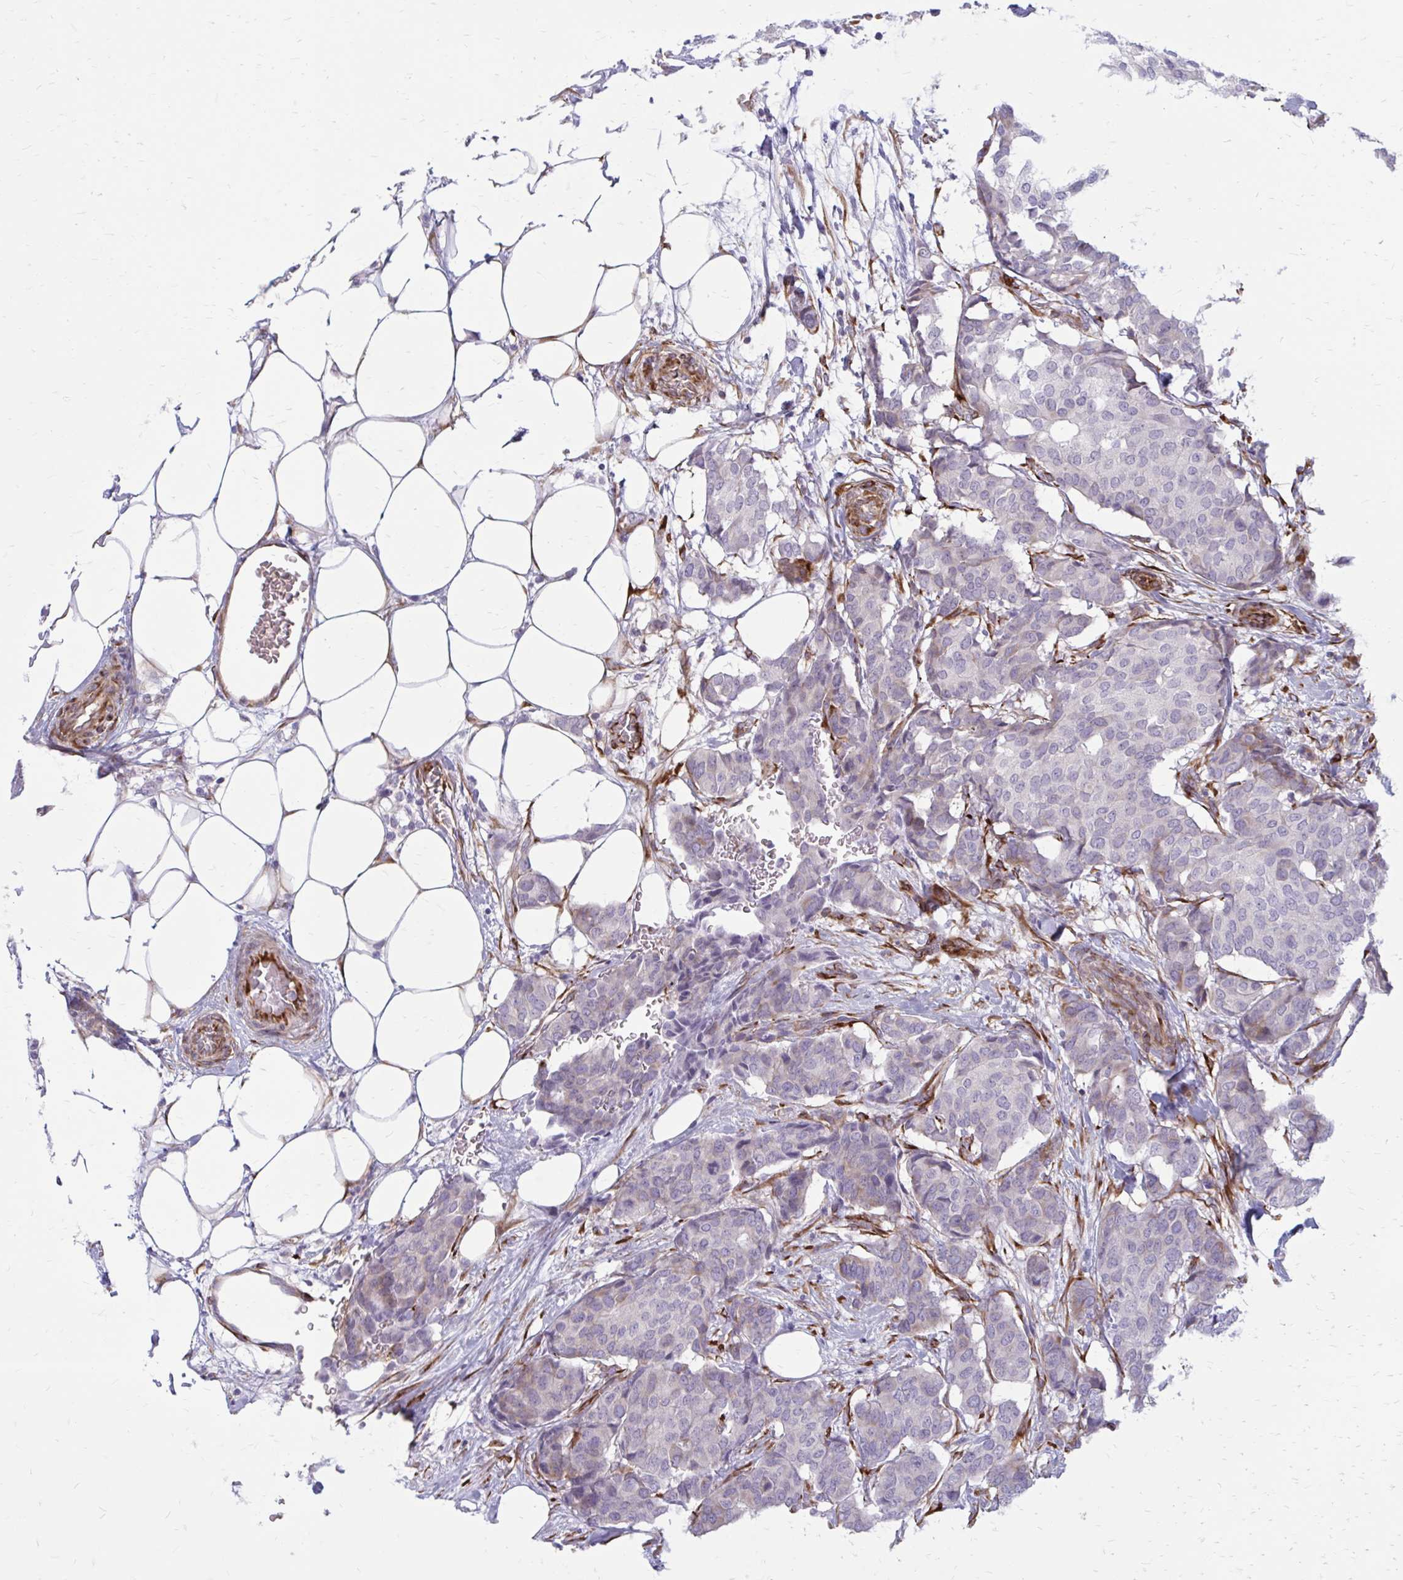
{"staining": {"intensity": "negative", "quantity": "none", "location": "none"}, "tissue": "breast cancer", "cell_type": "Tumor cells", "image_type": "cancer", "snomed": [{"axis": "morphology", "description": "Duct carcinoma"}, {"axis": "topography", "description": "Breast"}], "caption": "Tumor cells are negative for brown protein staining in breast cancer (intraductal carcinoma).", "gene": "BEND5", "patient": {"sex": "female", "age": 75}}